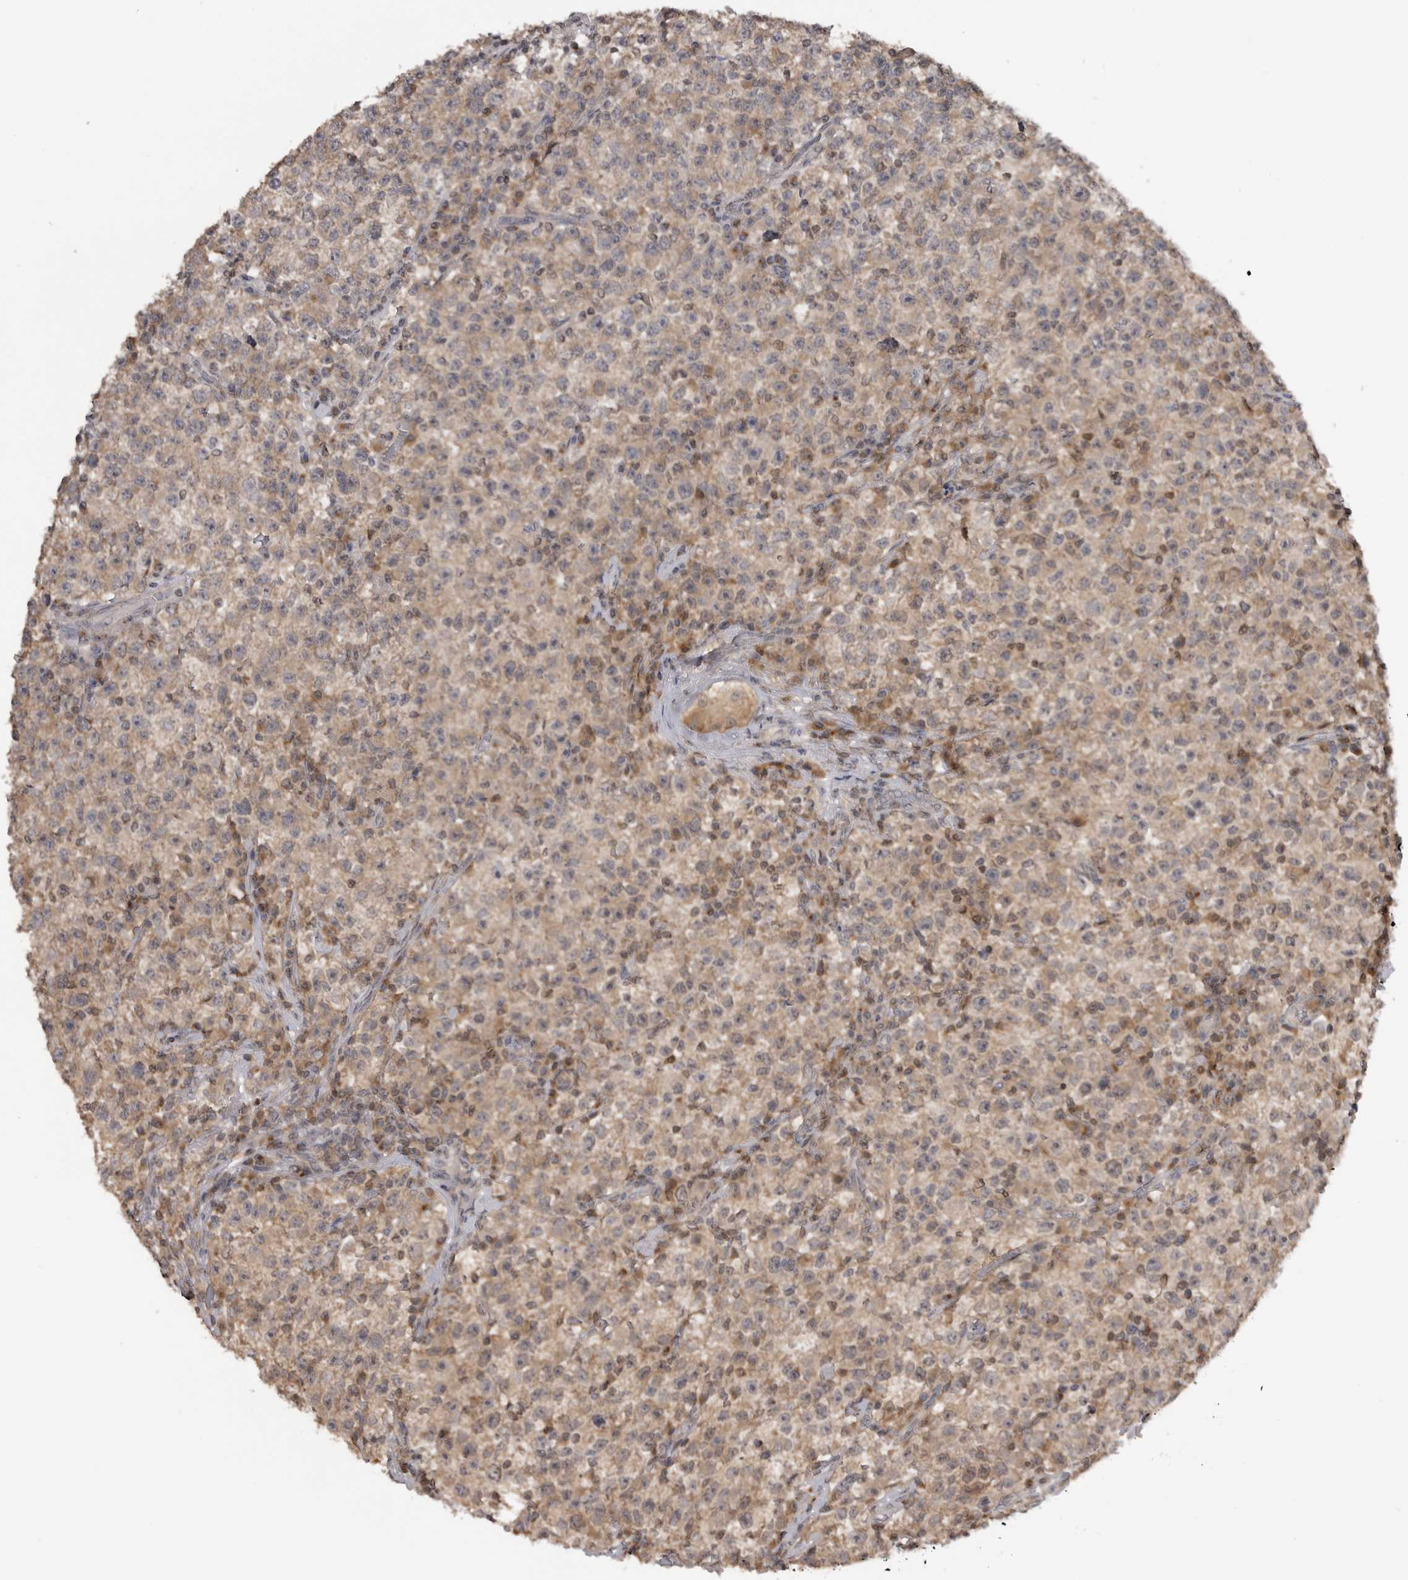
{"staining": {"intensity": "weak", "quantity": ">75%", "location": "cytoplasmic/membranous"}, "tissue": "testis cancer", "cell_type": "Tumor cells", "image_type": "cancer", "snomed": [{"axis": "morphology", "description": "Seminoma, NOS"}, {"axis": "topography", "description": "Testis"}], "caption": "A brown stain labels weak cytoplasmic/membranous expression of a protein in human testis cancer tumor cells.", "gene": "MAPK13", "patient": {"sex": "male", "age": 22}}